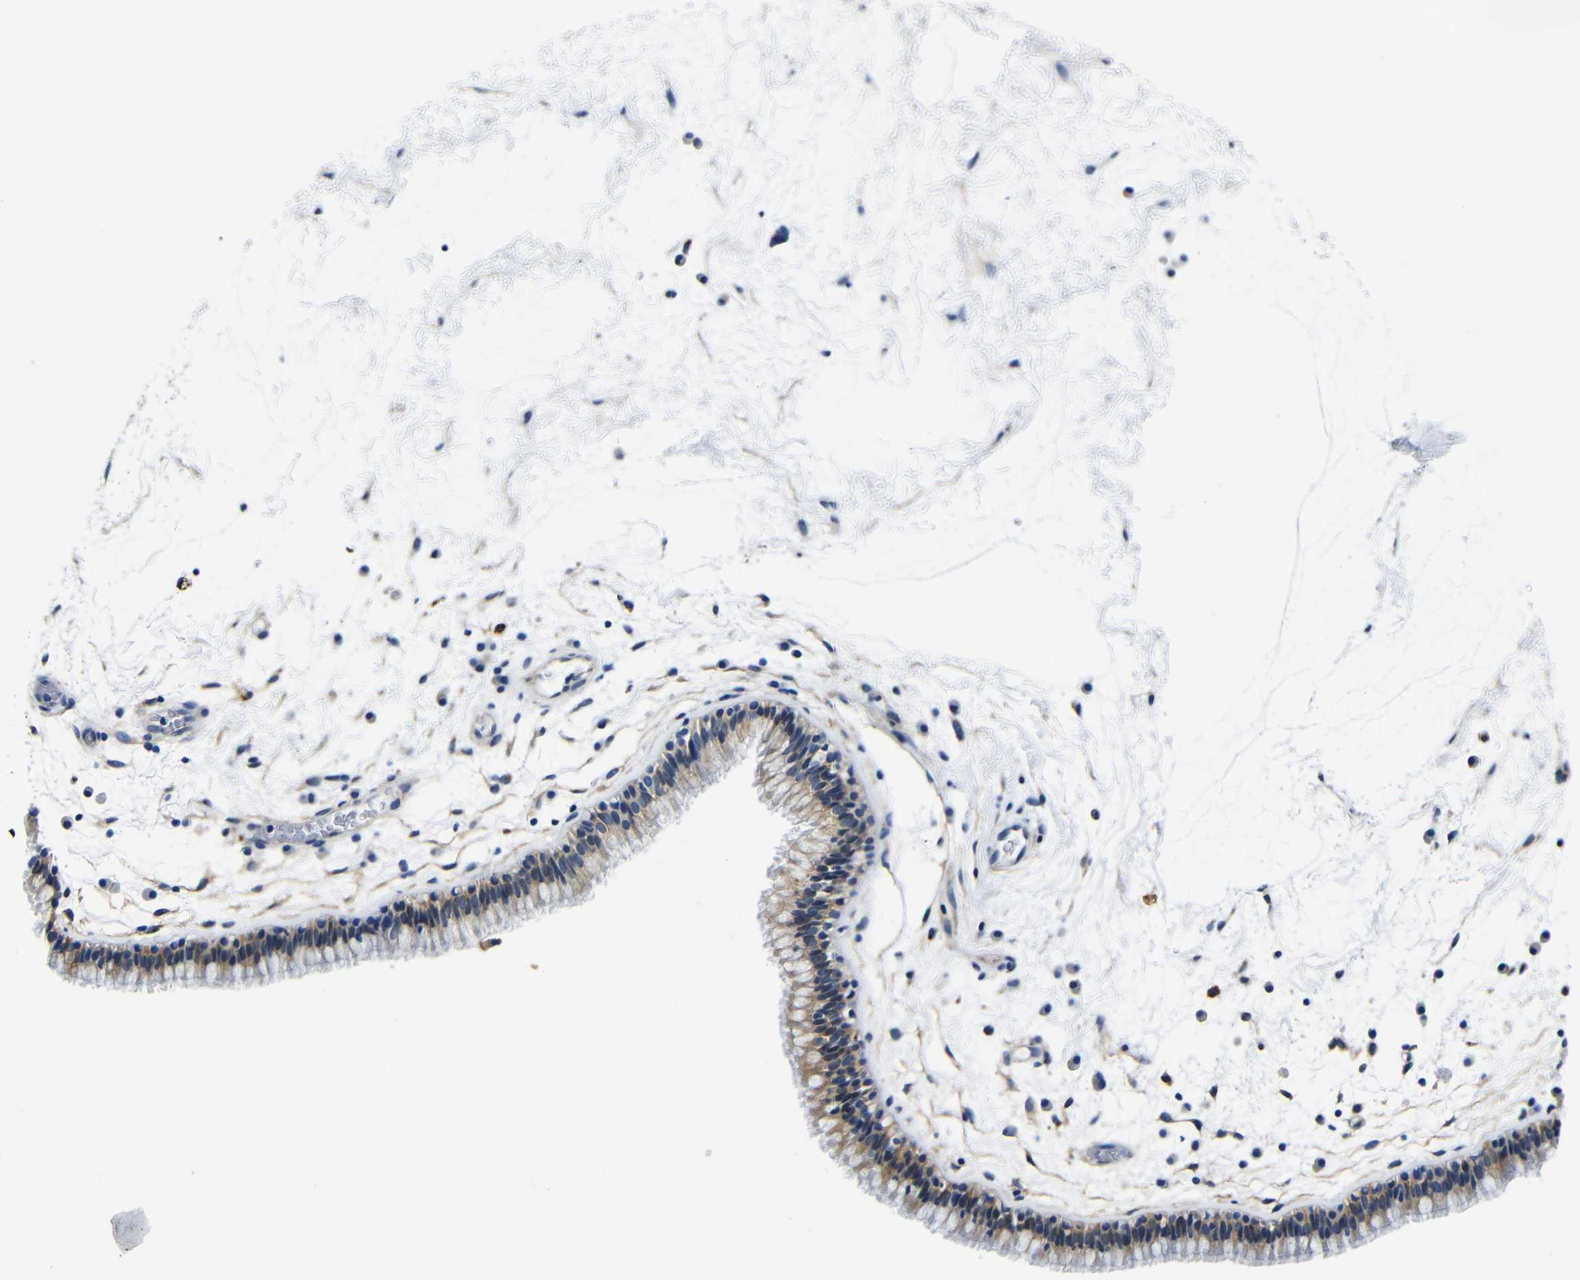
{"staining": {"intensity": "weak", "quantity": ">75%", "location": "cytoplasmic/membranous"}, "tissue": "nasopharynx", "cell_type": "Respiratory epithelial cells", "image_type": "normal", "snomed": [{"axis": "morphology", "description": "Normal tissue, NOS"}, {"axis": "morphology", "description": "Inflammation, NOS"}, {"axis": "topography", "description": "Nasopharynx"}], "caption": "Normal nasopharynx displays weak cytoplasmic/membranous expression in approximately >75% of respiratory epithelial cells The protein is stained brown, and the nuclei are stained in blue (DAB (3,3'-diaminobenzidine) IHC with brightfield microscopy, high magnification)..", "gene": "GIMAP2", "patient": {"sex": "male", "age": 48}}